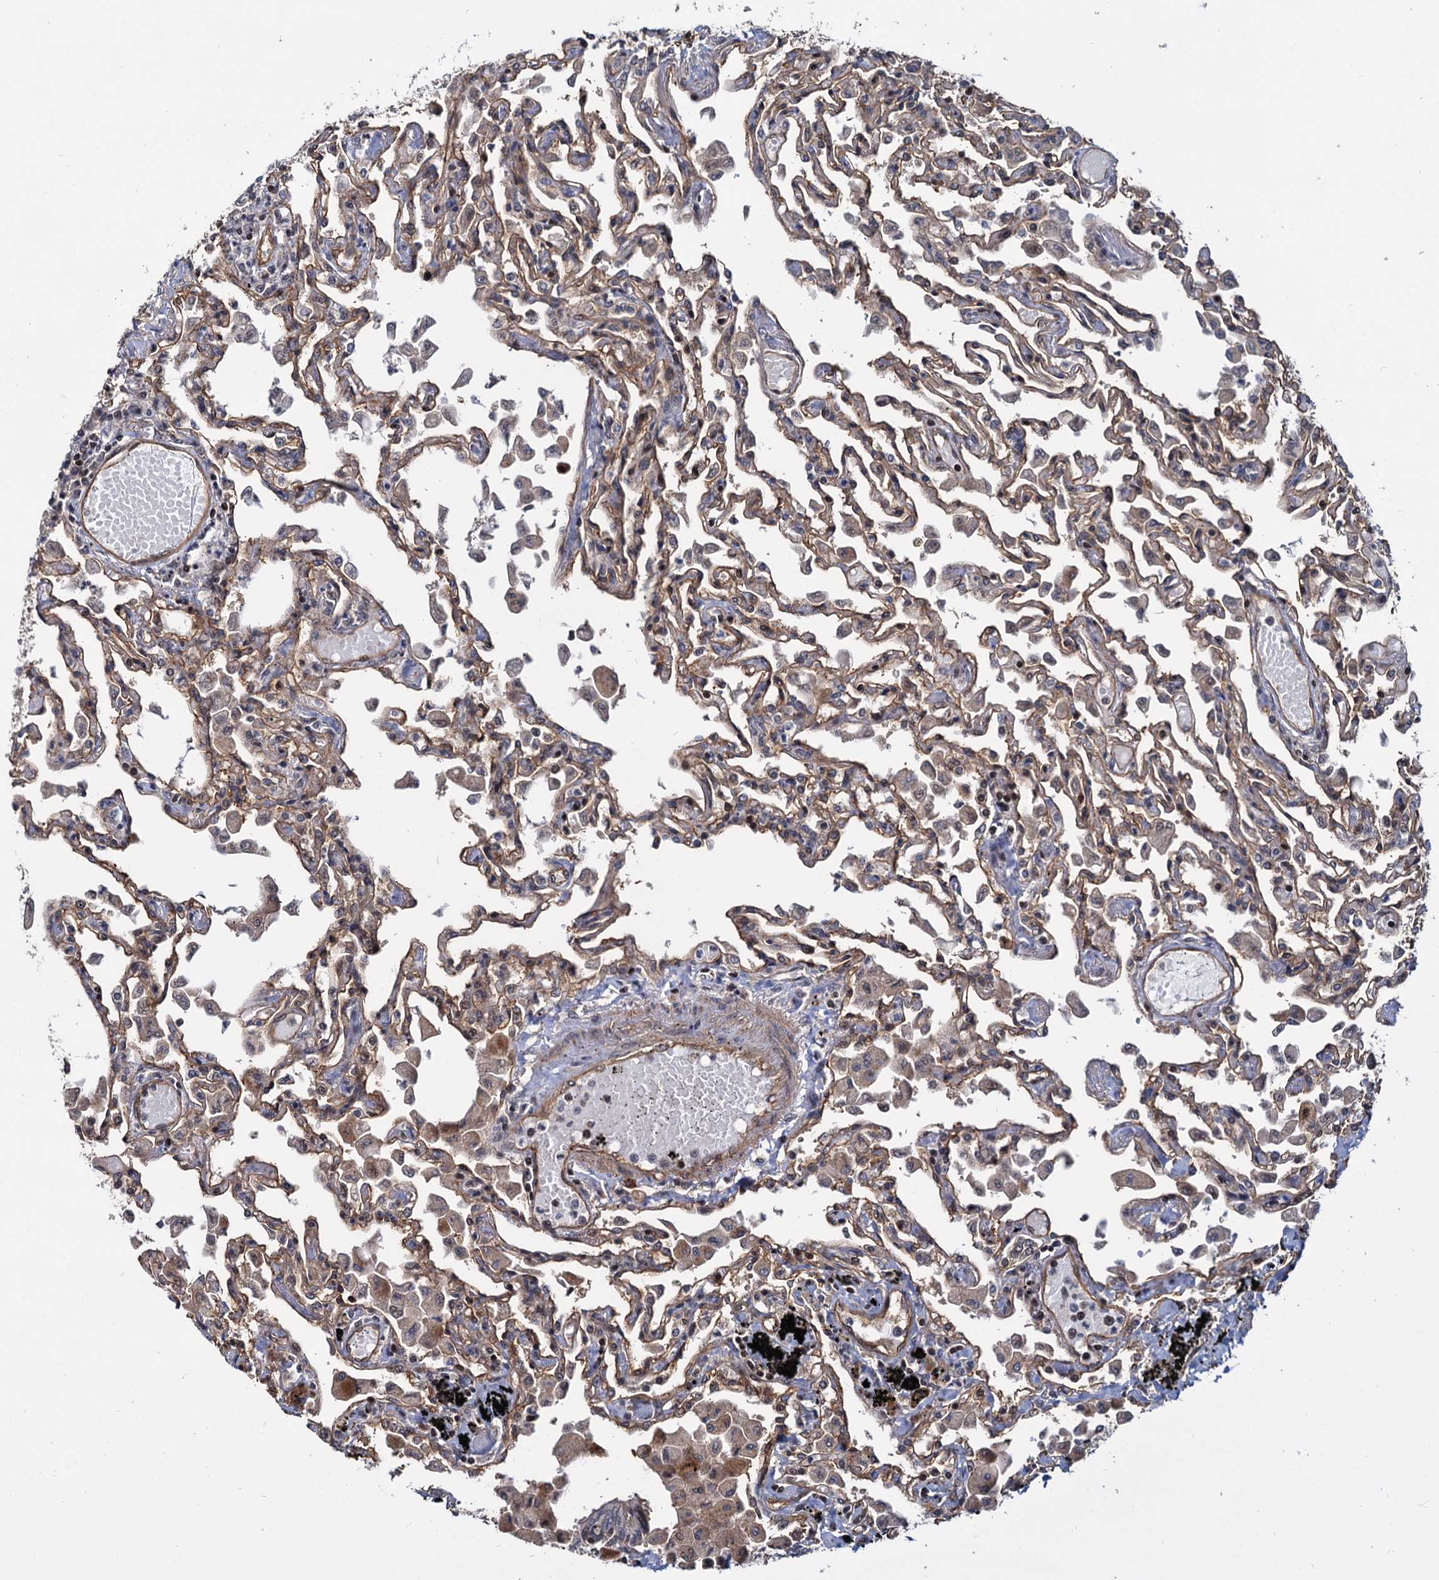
{"staining": {"intensity": "weak", "quantity": "25%-75%", "location": "cytoplasmic/membranous,nuclear"}, "tissue": "lung", "cell_type": "Alveolar cells", "image_type": "normal", "snomed": [{"axis": "morphology", "description": "Normal tissue, NOS"}, {"axis": "topography", "description": "Bronchus"}, {"axis": "topography", "description": "Lung"}], "caption": "Immunohistochemical staining of benign human lung shows 25%-75% levels of weak cytoplasmic/membranous,nuclear protein staining in about 25%-75% of alveolar cells.", "gene": "UBLCP1", "patient": {"sex": "female", "age": 49}}